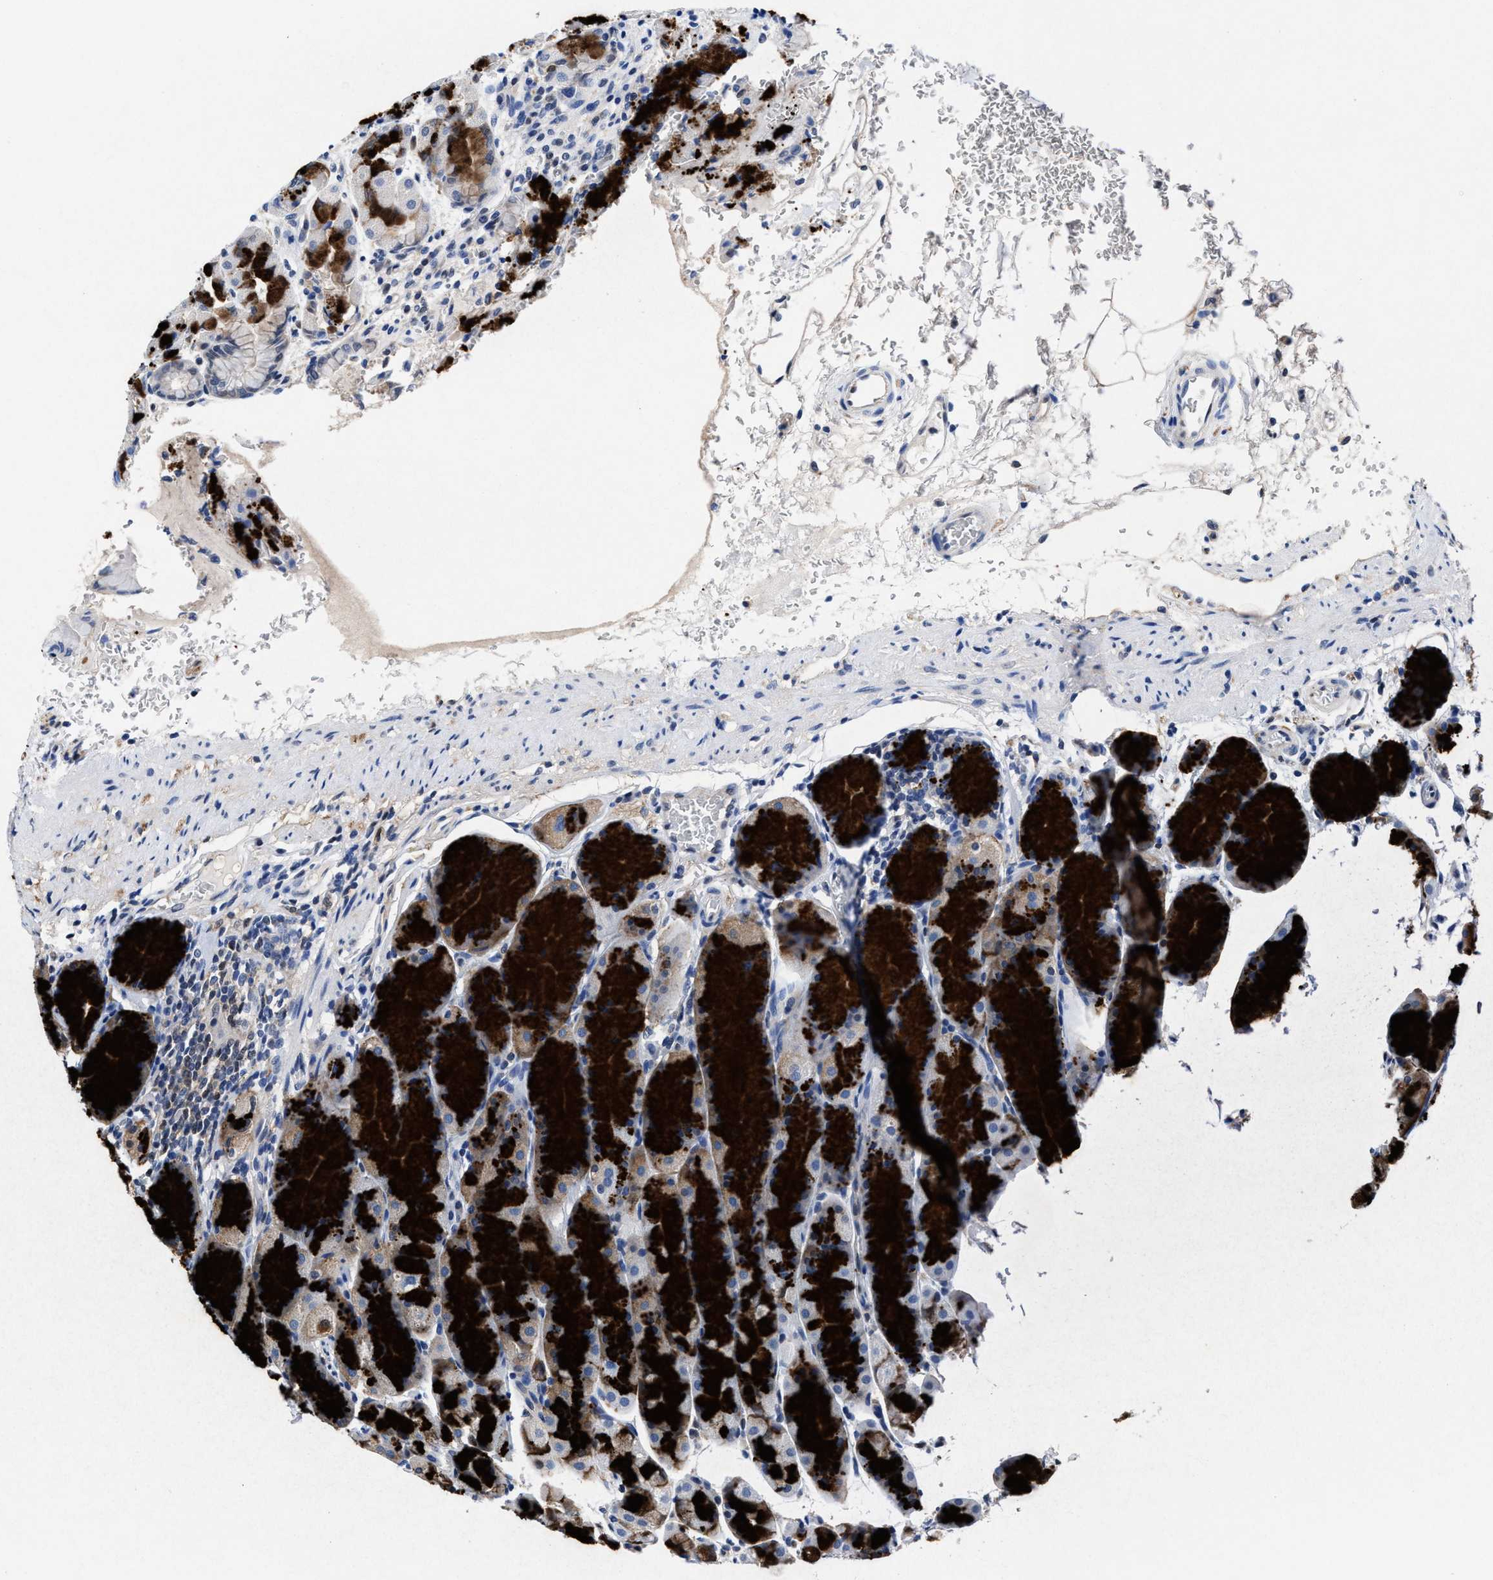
{"staining": {"intensity": "strong", "quantity": "<25%", "location": "cytoplasmic/membranous"}, "tissue": "stomach", "cell_type": "Glandular cells", "image_type": "normal", "snomed": [{"axis": "morphology", "description": "Normal tissue, NOS"}, {"axis": "topography", "description": "Stomach"}], "caption": "DAB immunohistochemical staining of unremarkable human stomach demonstrates strong cytoplasmic/membranous protein positivity in approximately <25% of glandular cells. (brown staining indicates protein expression, while blue staining denotes nuclei).", "gene": "ACLY", "patient": {"sex": "male", "age": 42}}